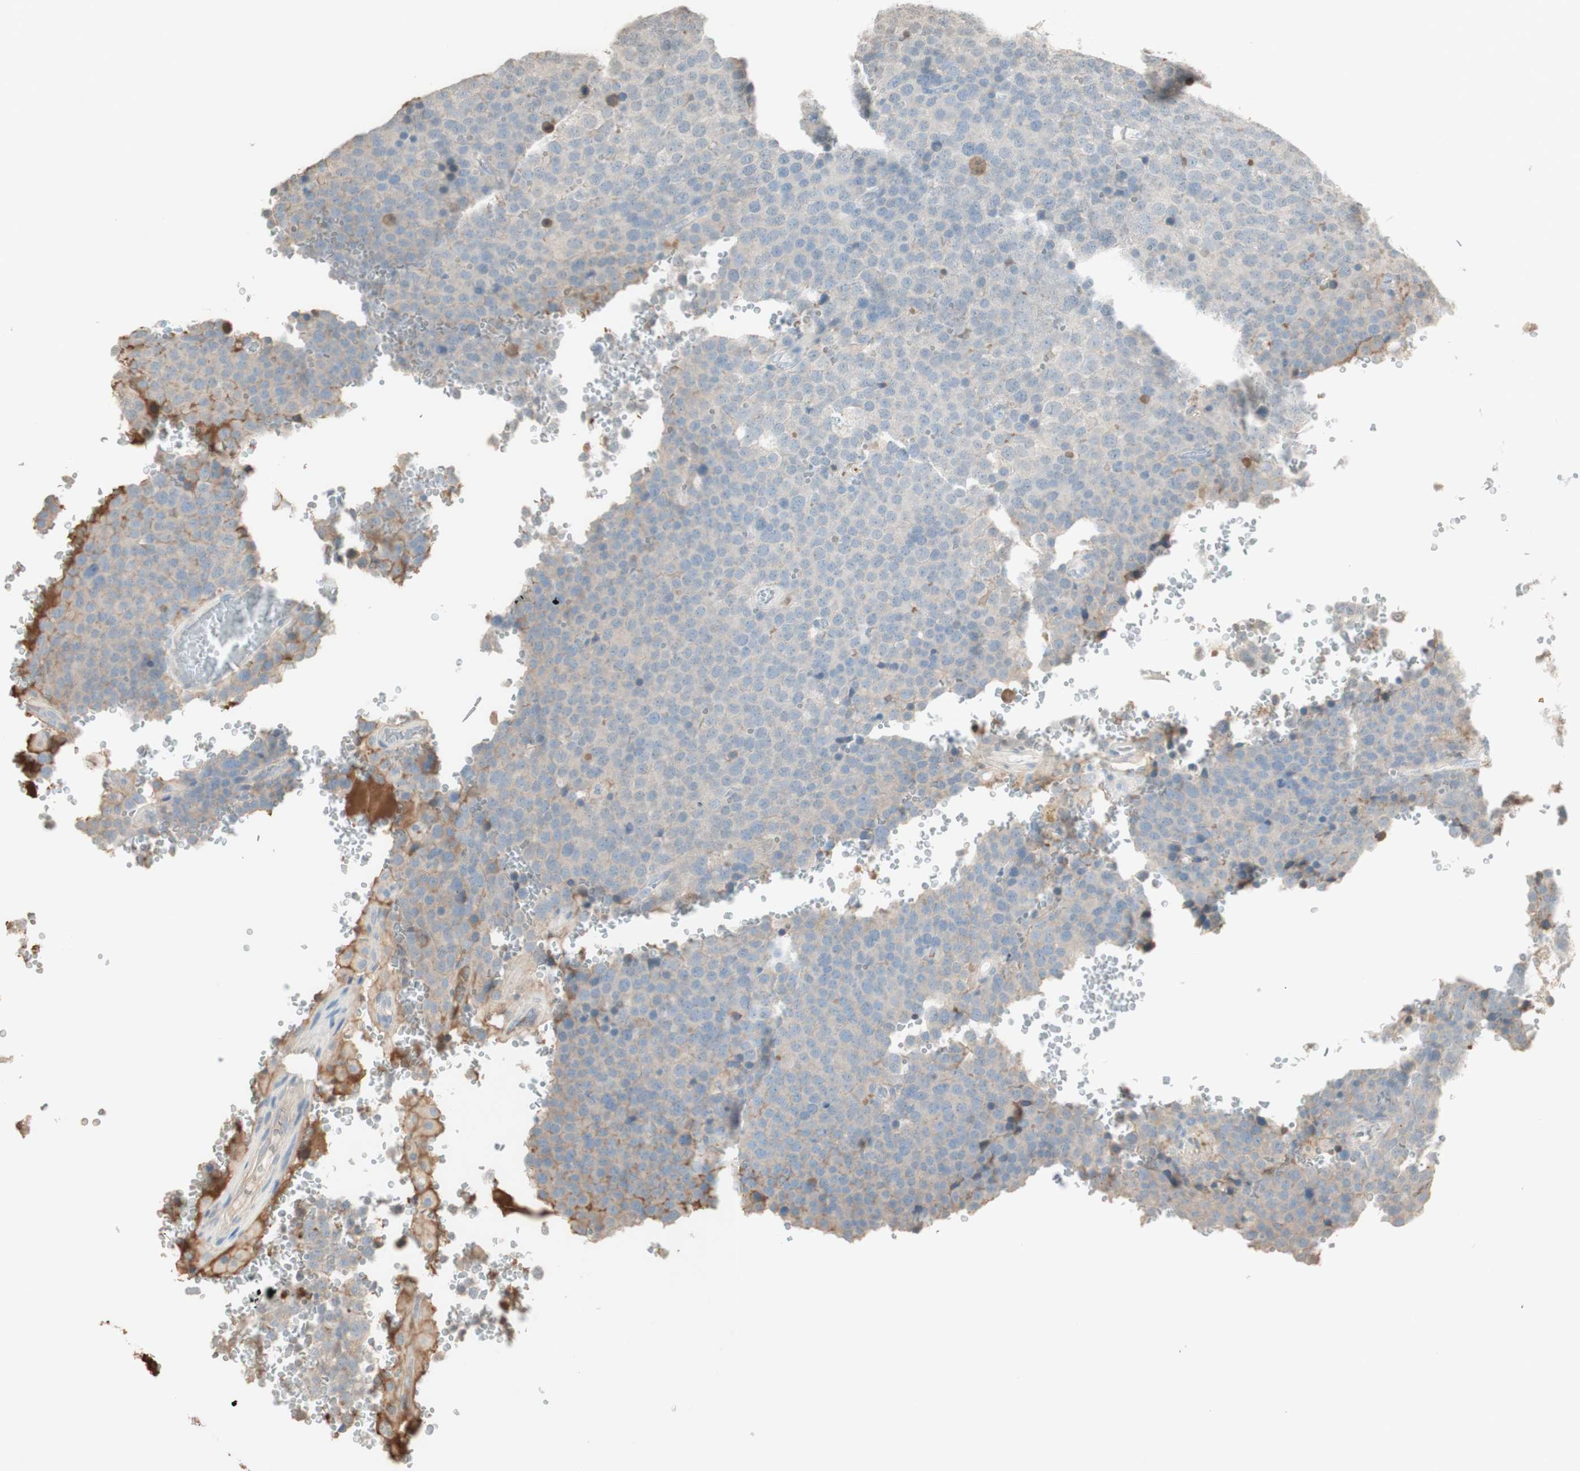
{"staining": {"intensity": "negative", "quantity": "none", "location": "none"}, "tissue": "testis cancer", "cell_type": "Tumor cells", "image_type": "cancer", "snomed": [{"axis": "morphology", "description": "Seminoma, NOS"}, {"axis": "topography", "description": "Testis"}], "caption": "DAB (3,3'-diaminobenzidine) immunohistochemical staining of testis seminoma demonstrates no significant positivity in tumor cells. (Brightfield microscopy of DAB immunohistochemistry (IHC) at high magnification).", "gene": "IFNG", "patient": {"sex": "male", "age": 71}}